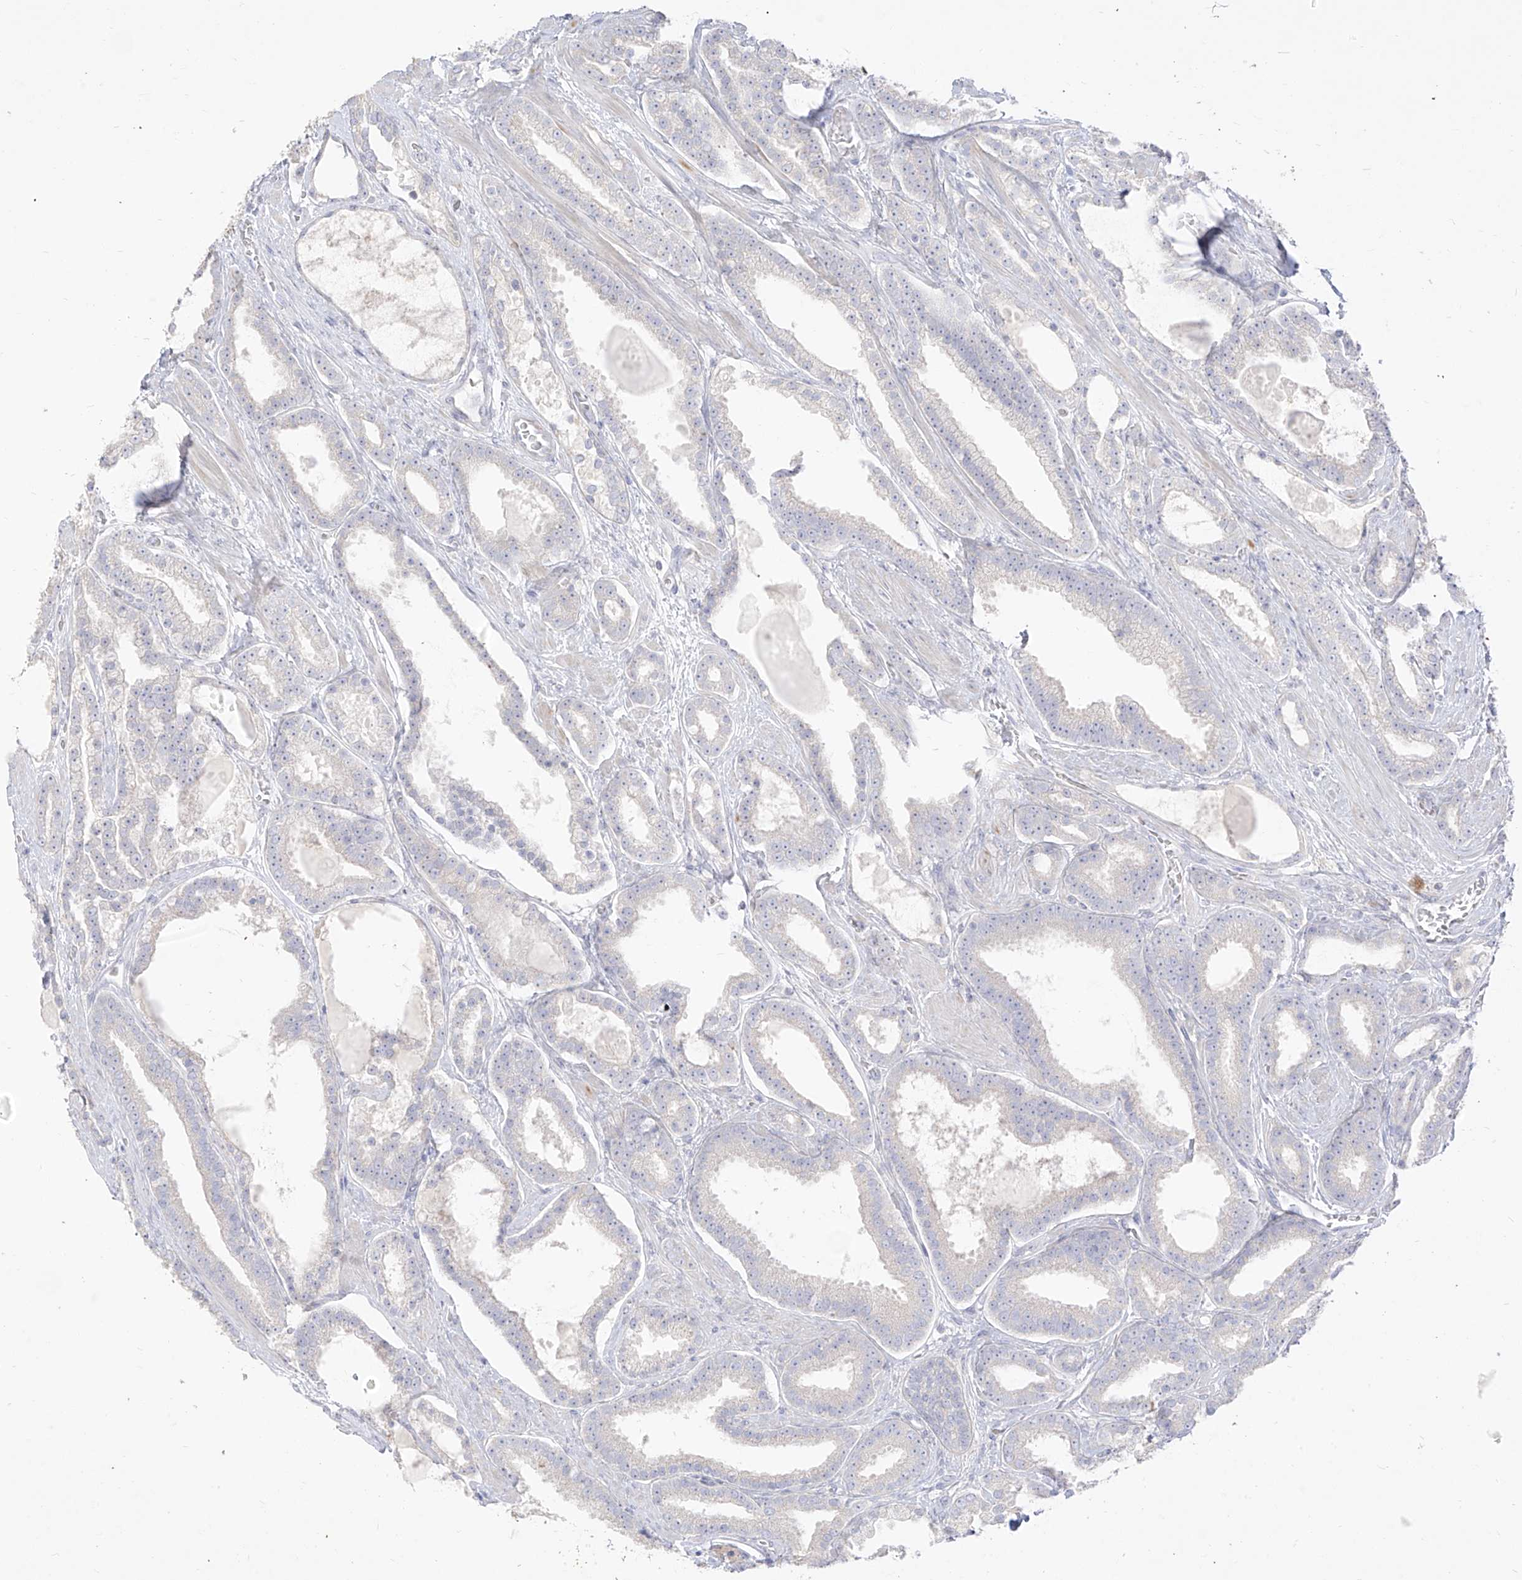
{"staining": {"intensity": "negative", "quantity": "none", "location": "none"}, "tissue": "prostate cancer", "cell_type": "Tumor cells", "image_type": "cancer", "snomed": [{"axis": "morphology", "description": "Adenocarcinoma, High grade"}, {"axis": "topography", "description": "Prostate"}], "caption": "Tumor cells are negative for brown protein staining in prostate cancer. Brightfield microscopy of immunohistochemistry stained with DAB (brown) and hematoxylin (blue), captured at high magnification.", "gene": "ARHGEF40", "patient": {"sex": "male", "age": 60}}